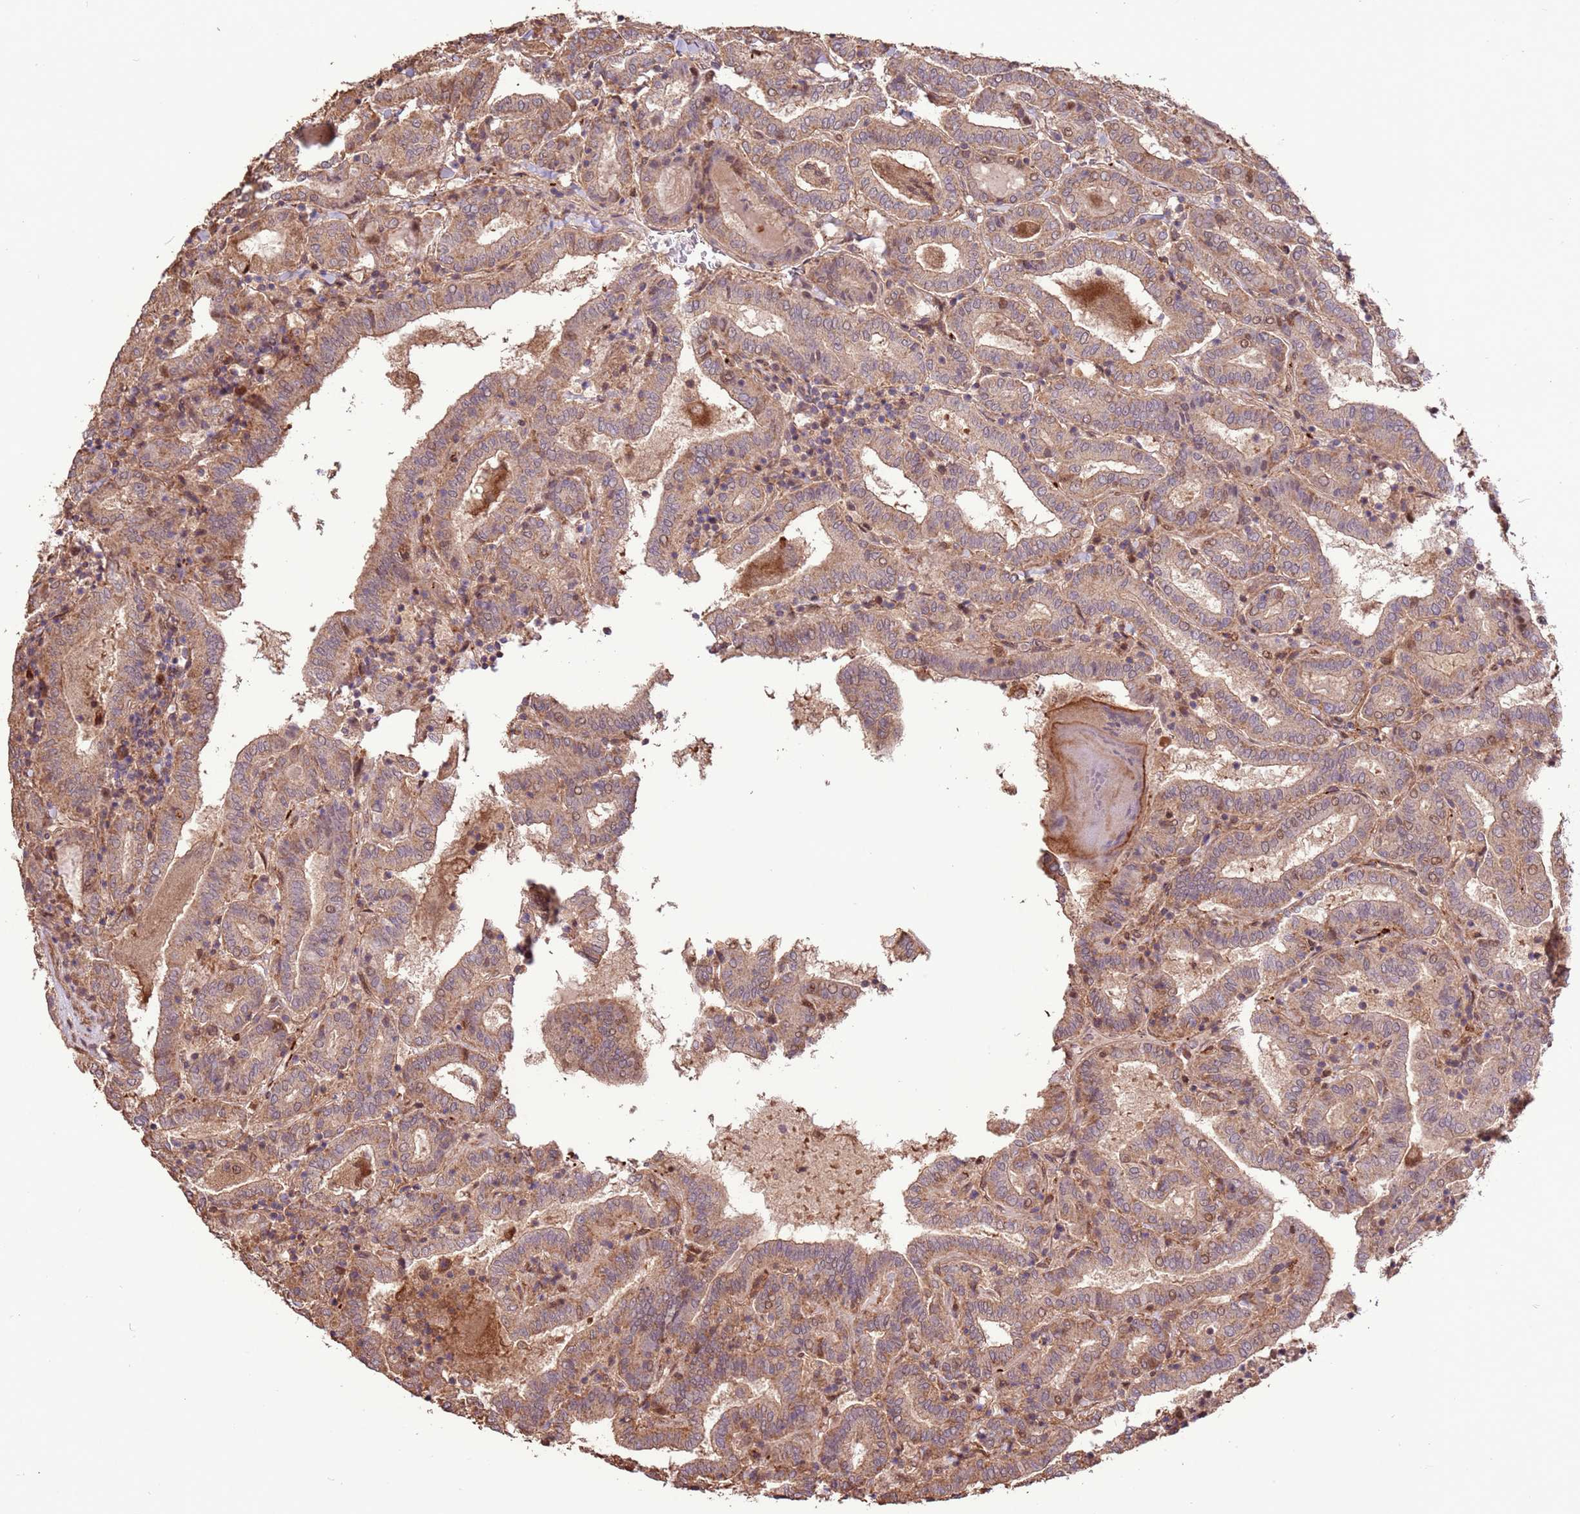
{"staining": {"intensity": "moderate", "quantity": ">75%", "location": "cytoplasmic/membranous"}, "tissue": "thyroid cancer", "cell_type": "Tumor cells", "image_type": "cancer", "snomed": [{"axis": "morphology", "description": "Papillary adenocarcinoma, NOS"}, {"axis": "topography", "description": "Thyroid gland"}], "caption": "Brown immunohistochemical staining in thyroid cancer displays moderate cytoplasmic/membranous positivity in approximately >75% of tumor cells.", "gene": "CCDC112", "patient": {"sex": "female", "age": 72}}